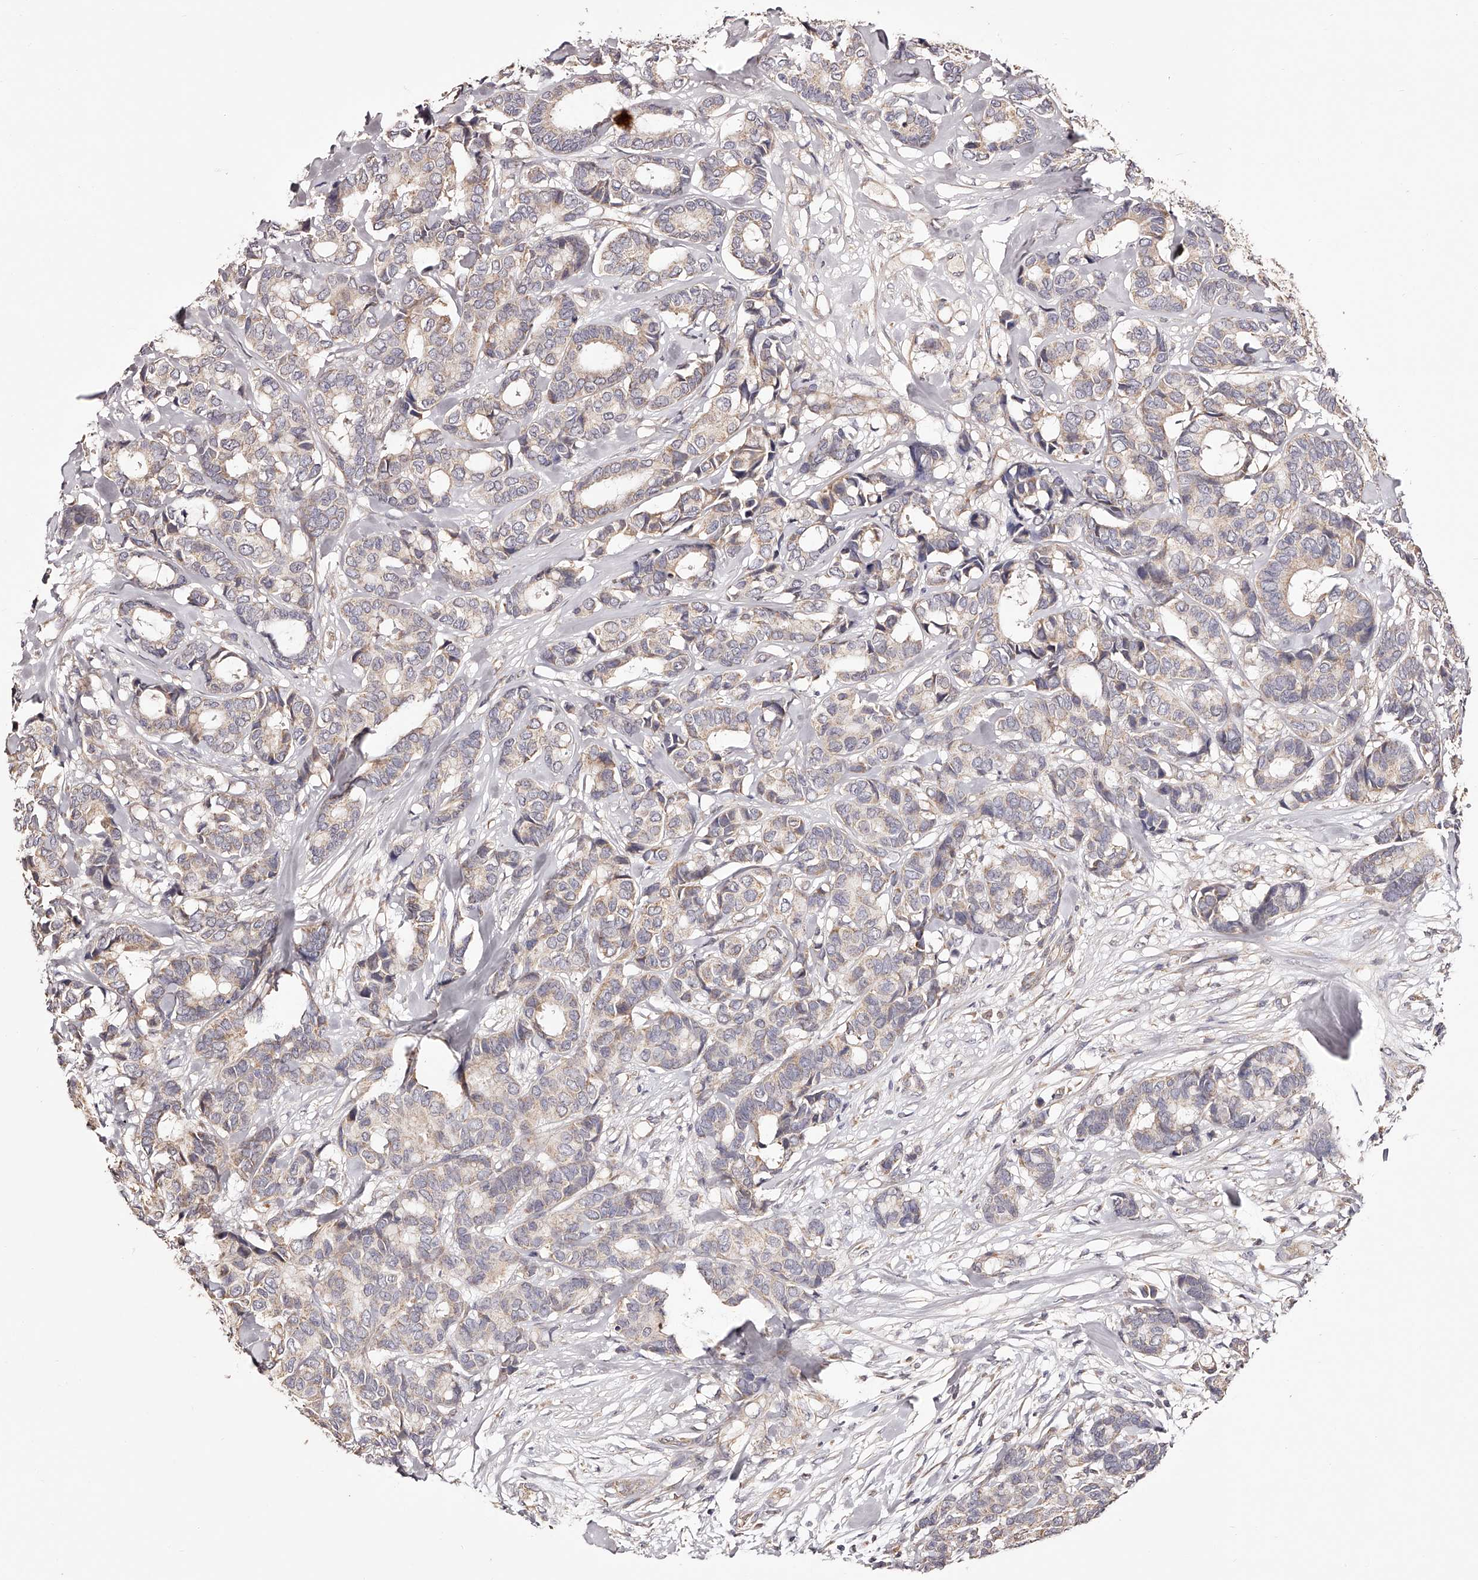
{"staining": {"intensity": "weak", "quantity": "25%-75%", "location": "cytoplasmic/membranous"}, "tissue": "breast cancer", "cell_type": "Tumor cells", "image_type": "cancer", "snomed": [{"axis": "morphology", "description": "Duct carcinoma"}, {"axis": "topography", "description": "Breast"}], "caption": "A brown stain highlights weak cytoplasmic/membranous expression of a protein in human breast invasive ductal carcinoma tumor cells.", "gene": "USP21", "patient": {"sex": "female", "age": 87}}